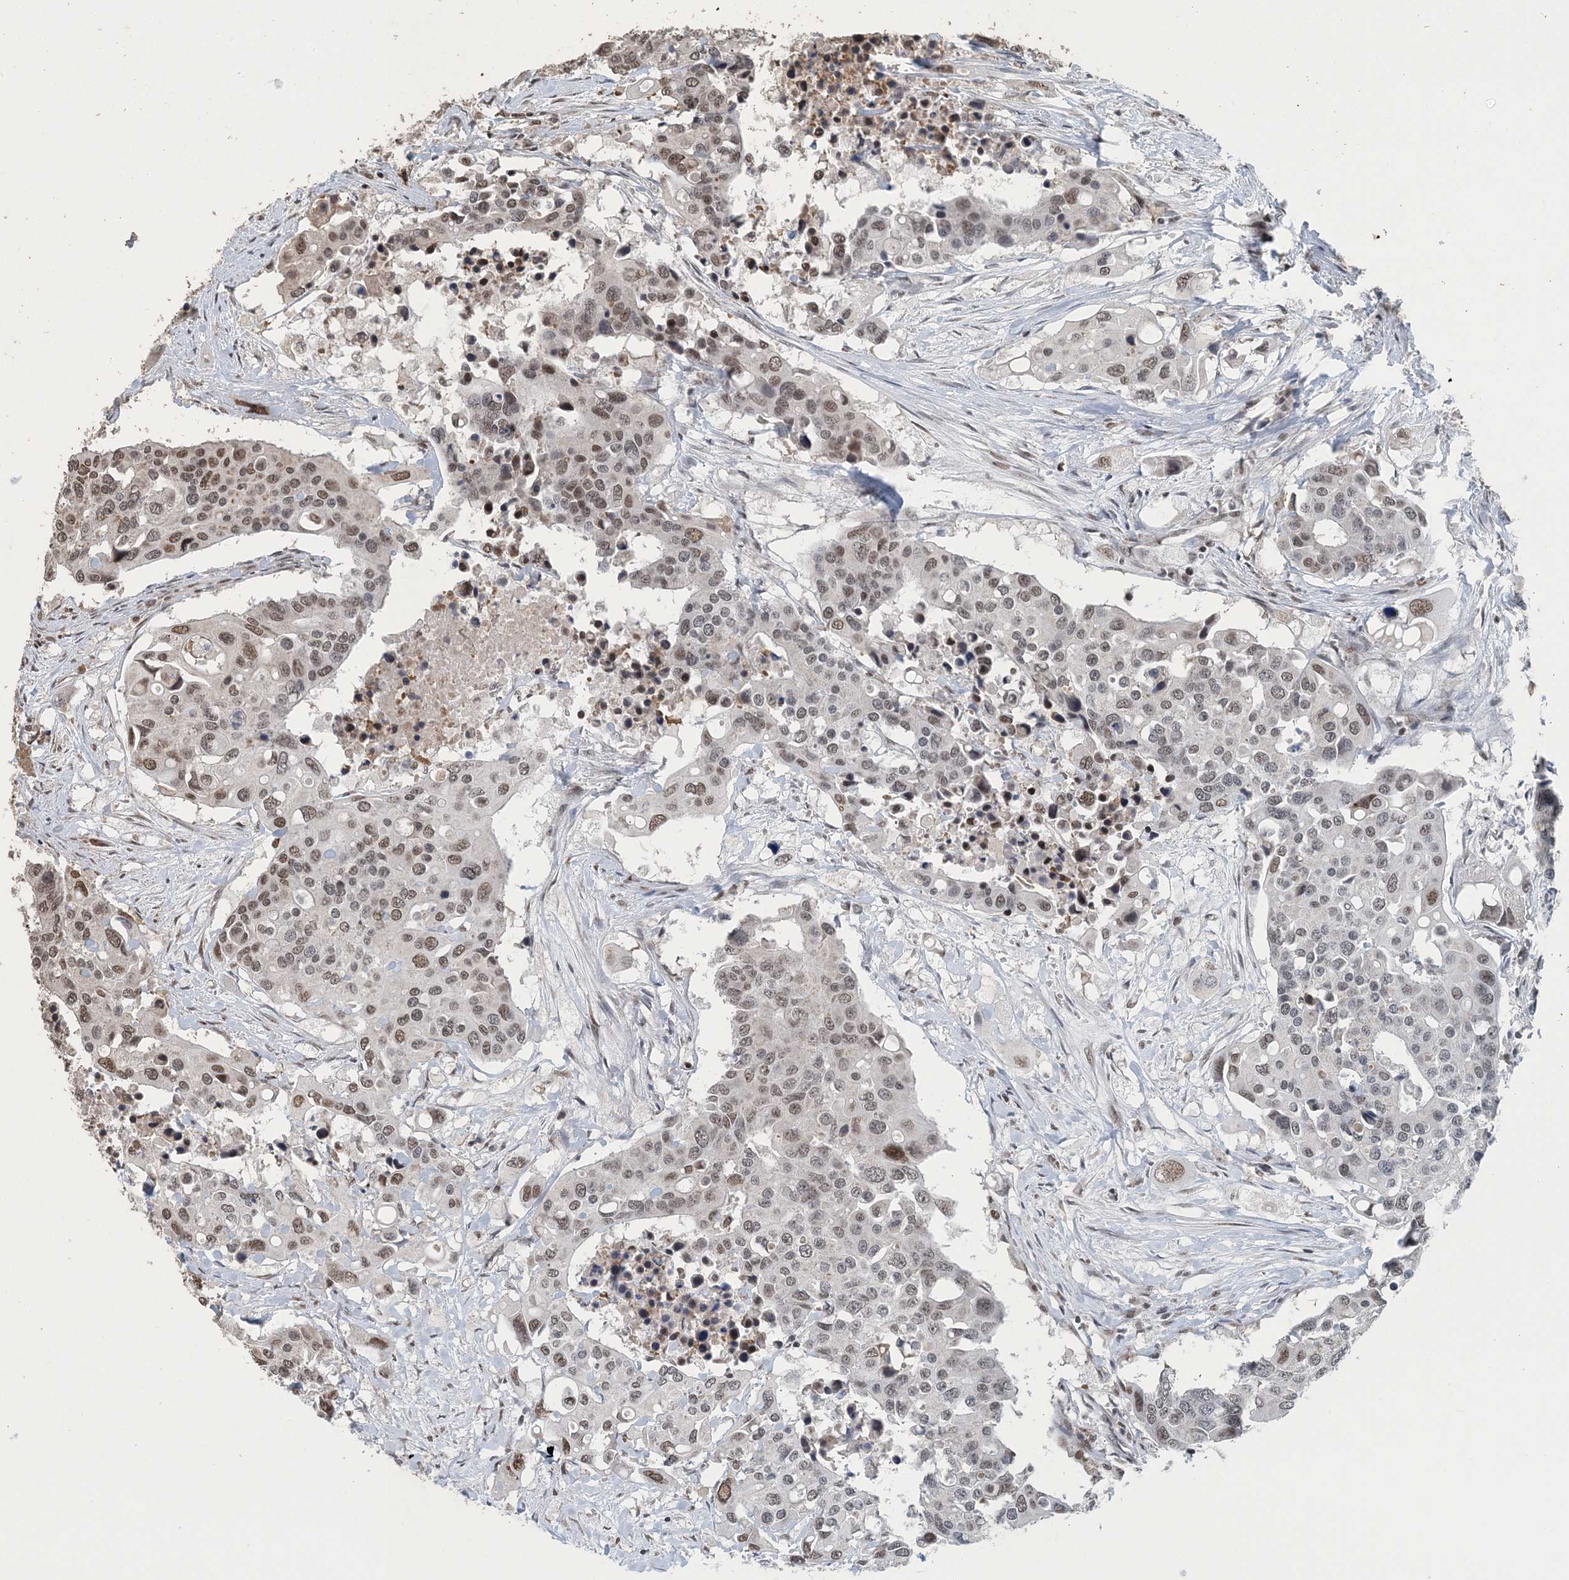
{"staining": {"intensity": "moderate", "quantity": "25%-75%", "location": "cytoplasmic/membranous"}, "tissue": "colorectal cancer", "cell_type": "Tumor cells", "image_type": "cancer", "snomed": [{"axis": "morphology", "description": "Adenocarcinoma, NOS"}, {"axis": "topography", "description": "Colon"}], "caption": "Protein expression analysis of human colorectal adenocarcinoma reveals moderate cytoplasmic/membranous expression in approximately 25%-75% of tumor cells.", "gene": "MBD2", "patient": {"sex": "male", "age": 77}}